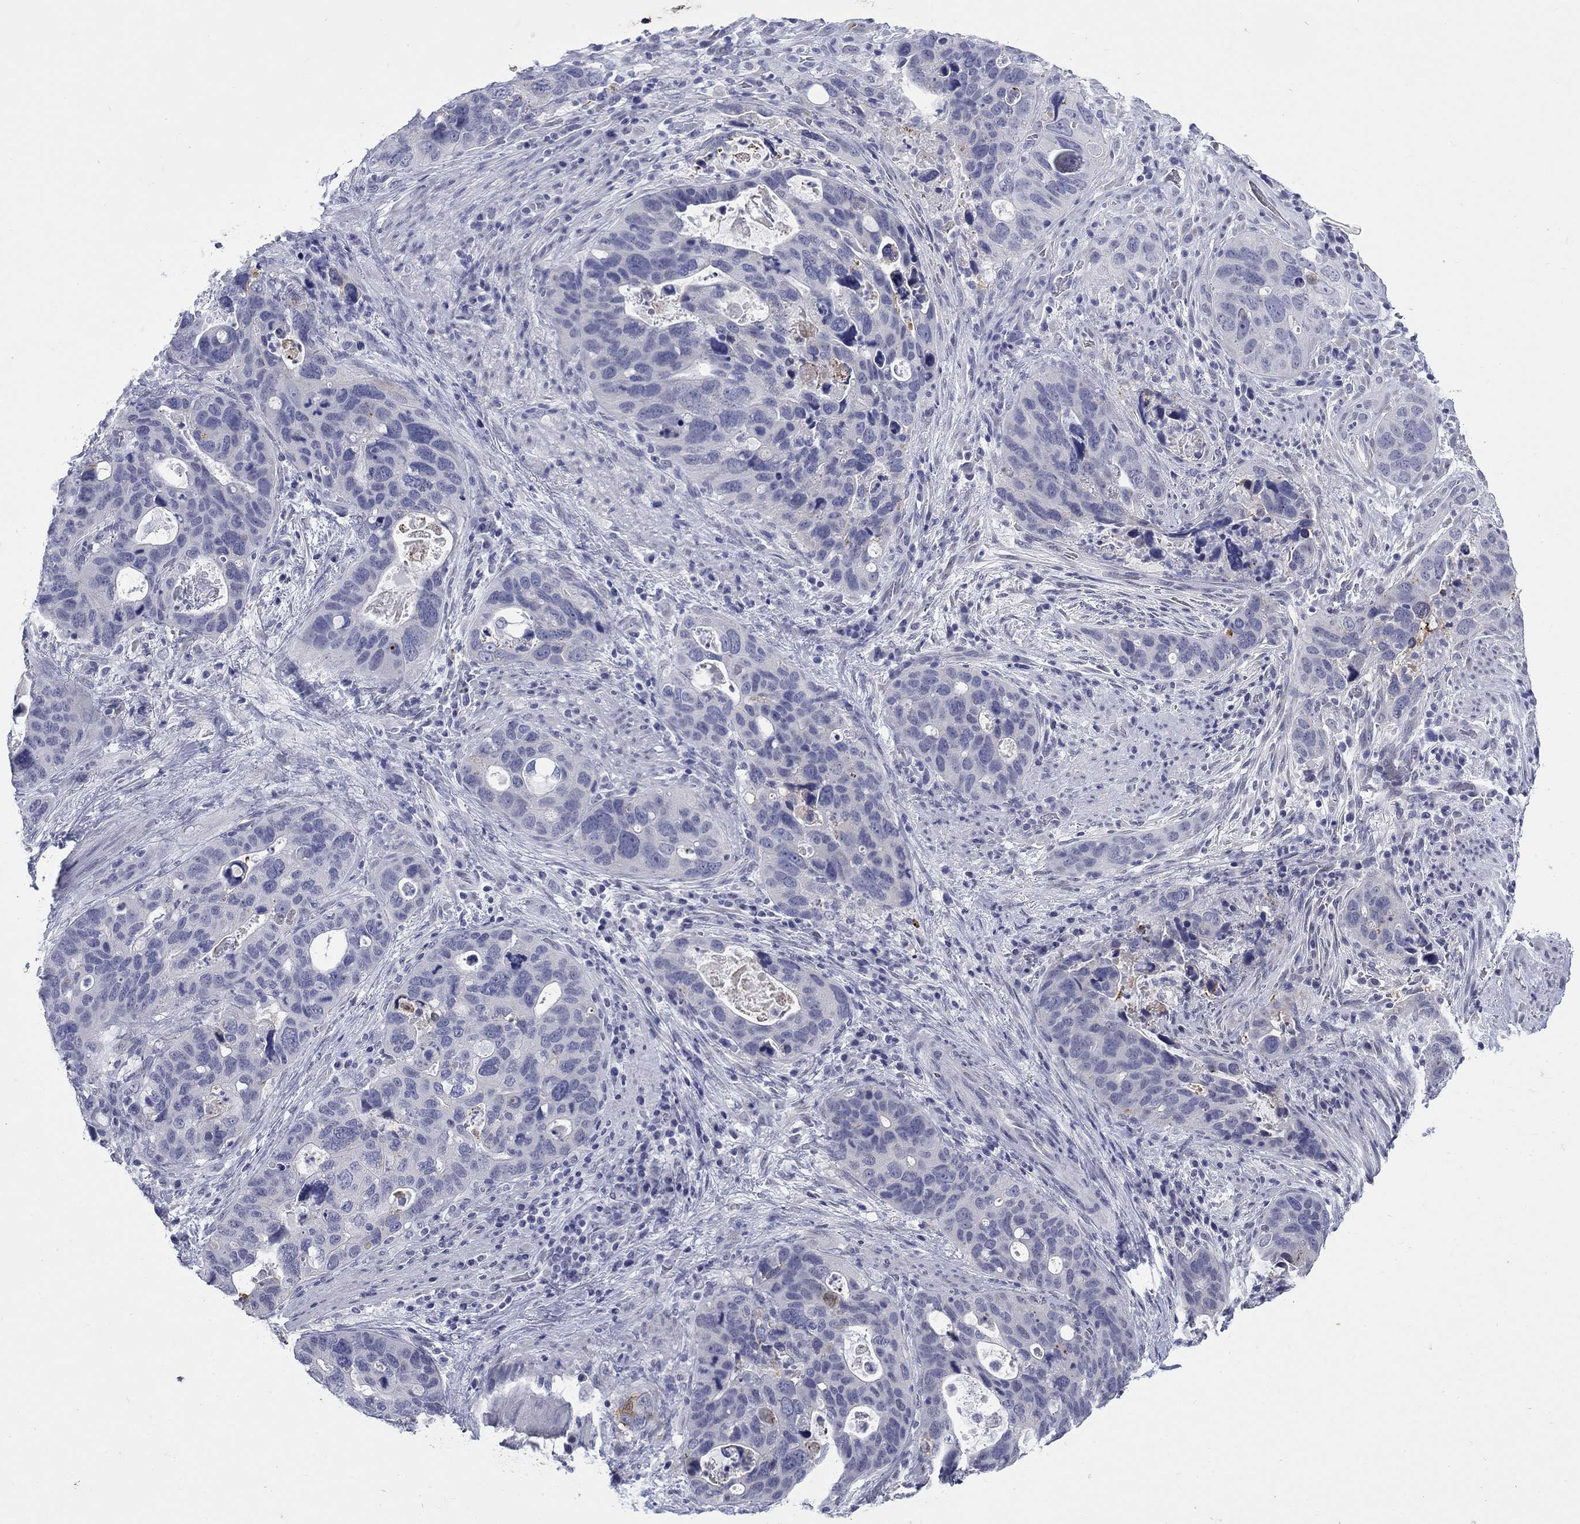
{"staining": {"intensity": "weak", "quantity": "<25%", "location": "cytoplasmic/membranous"}, "tissue": "stomach cancer", "cell_type": "Tumor cells", "image_type": "cancer", "snomed": [{"axis": "morphology", "description": "Adenocarcinoma, NOS"}, {"axis": "topography", "description": "Stomach"}], "caption": "A high-resolution image shows immunohistochemistry (IHC) staining of stomach cancer, which exhibits no significant positivity in tumor cells.", "gene": "ECEL1", "patient": {"sex": "male", "age": 54}}